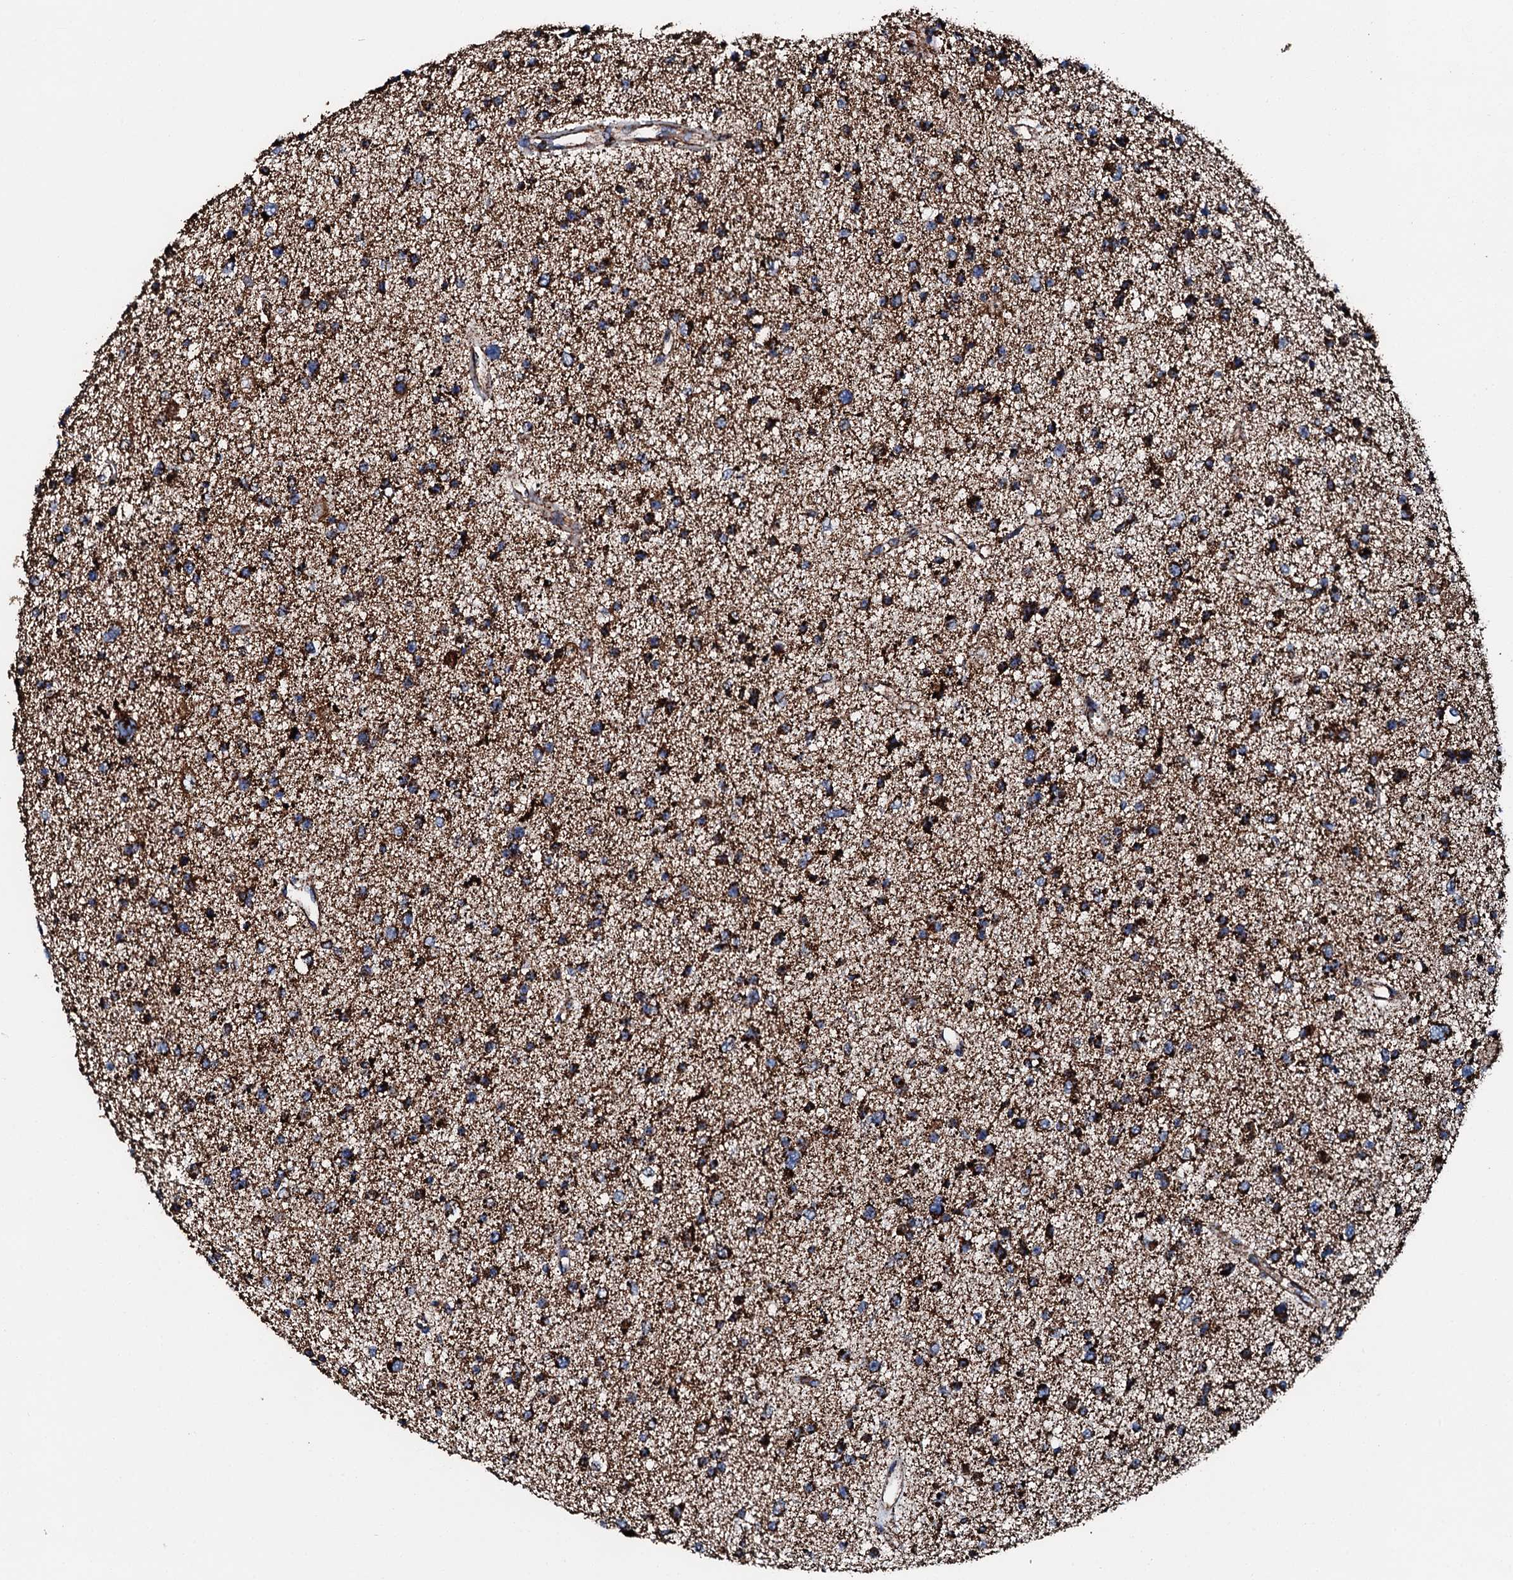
{"staining": {"intensity": "strong", "quantity": ">75%", "location": "cytoplasmic/membranous"}, "tissue": "glioma", "cell_type": "Tumor cells", "image_type": "cancer", "snomed": [{"axis": "morphology", "description": "Glioma, malignant, Low grade"}, {"axis": "topography", "description": "Brain"}], "caption": "The image displays staining of glioma, revealing strong cytoplasmic/membranous protein positivity (brown color) within tumor cells.", "gene": "HADH", "patient": {"sex": "female", "age": 37}}